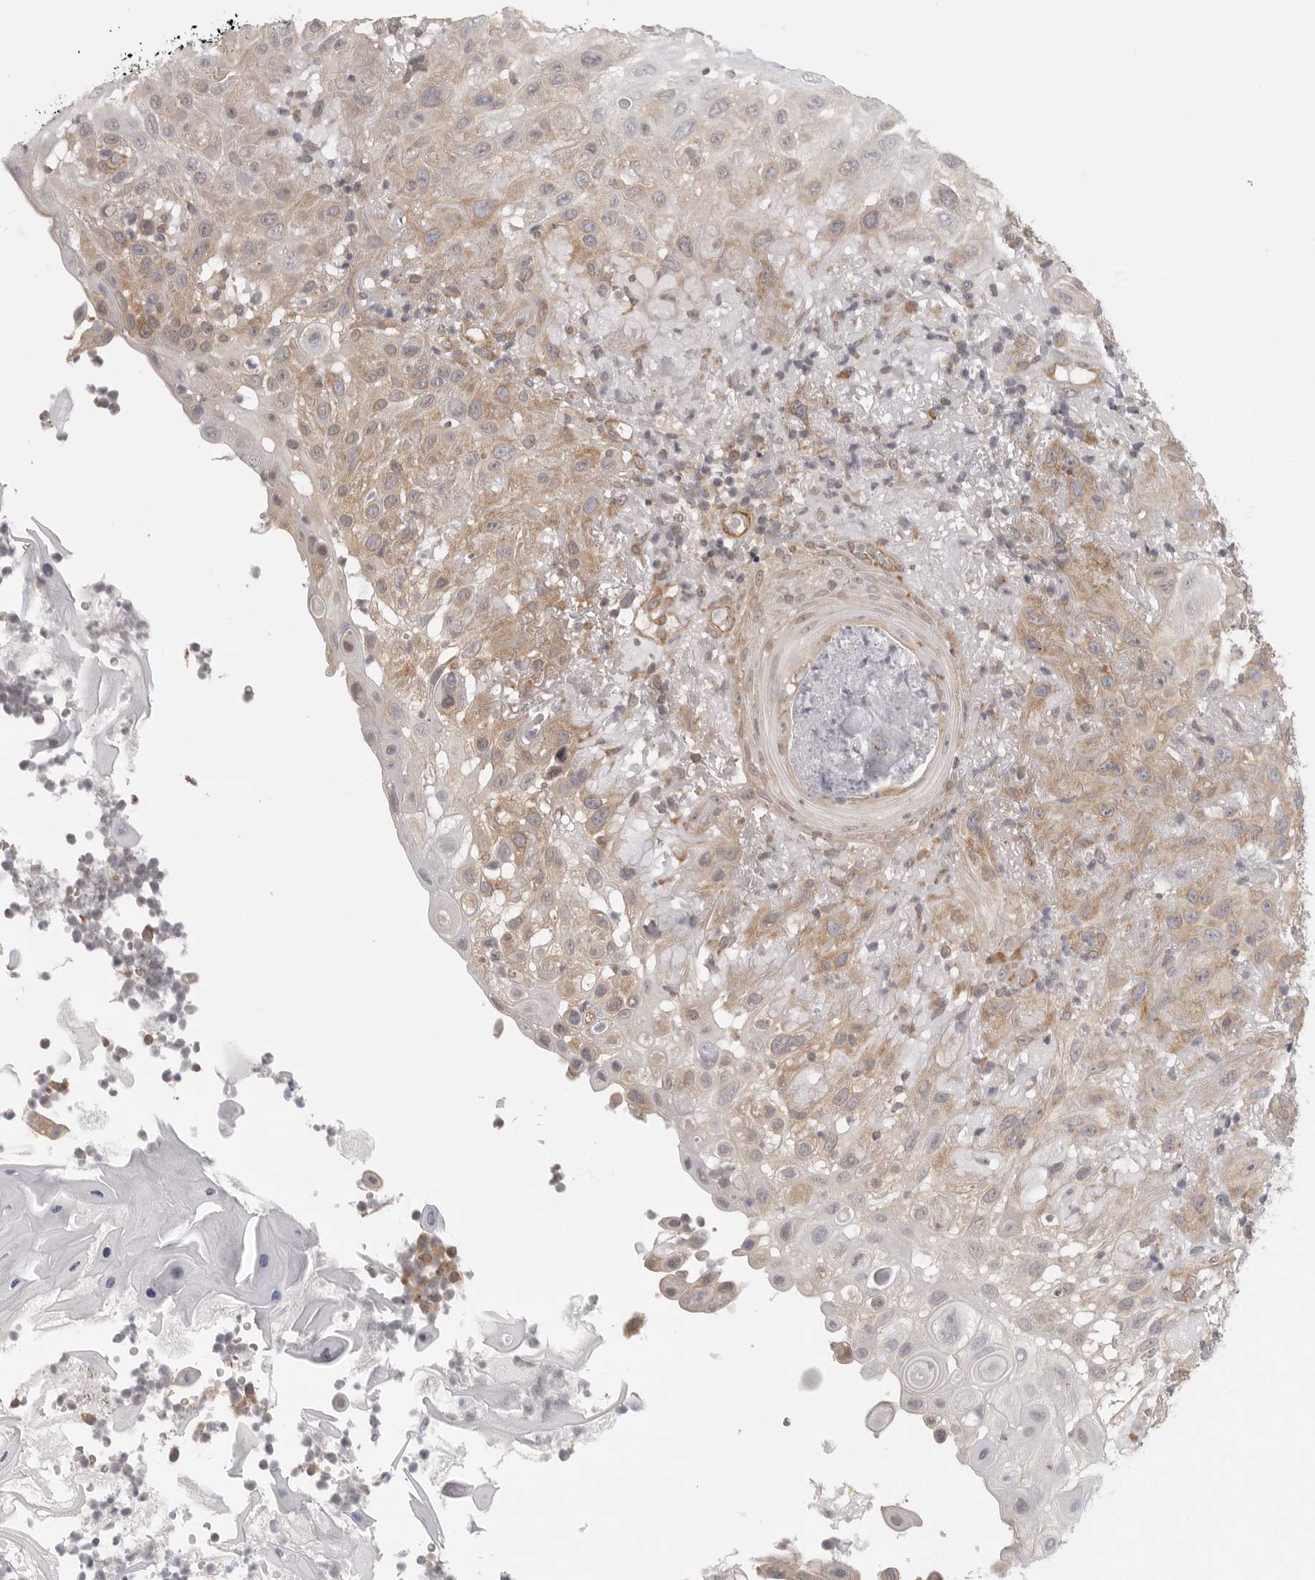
{"staining": {"intensity": "weak", "quantity": ">75%", "location": "cytoplasmic/membranous"}, "tissue": "skin cancer", "cell_type": "Tumor cells", "image_type": "cancer", "snomed": [{"axis": "morphology", "description": "Normal tissue, NOS"}, {"axis": "morphology", "description": "Squamous cell carcinoma, NOS"}, {"axis": "topography", "description": "Skin"}], "caption": "Protein positivity by immunohistochemistry shows weak cytoplasmic/membranous expression in approximately >75% of tumor cells in skin squamous cell carcinoma.", "gene": "CERS2", "patient": {"sex": "female", "age": 96}}